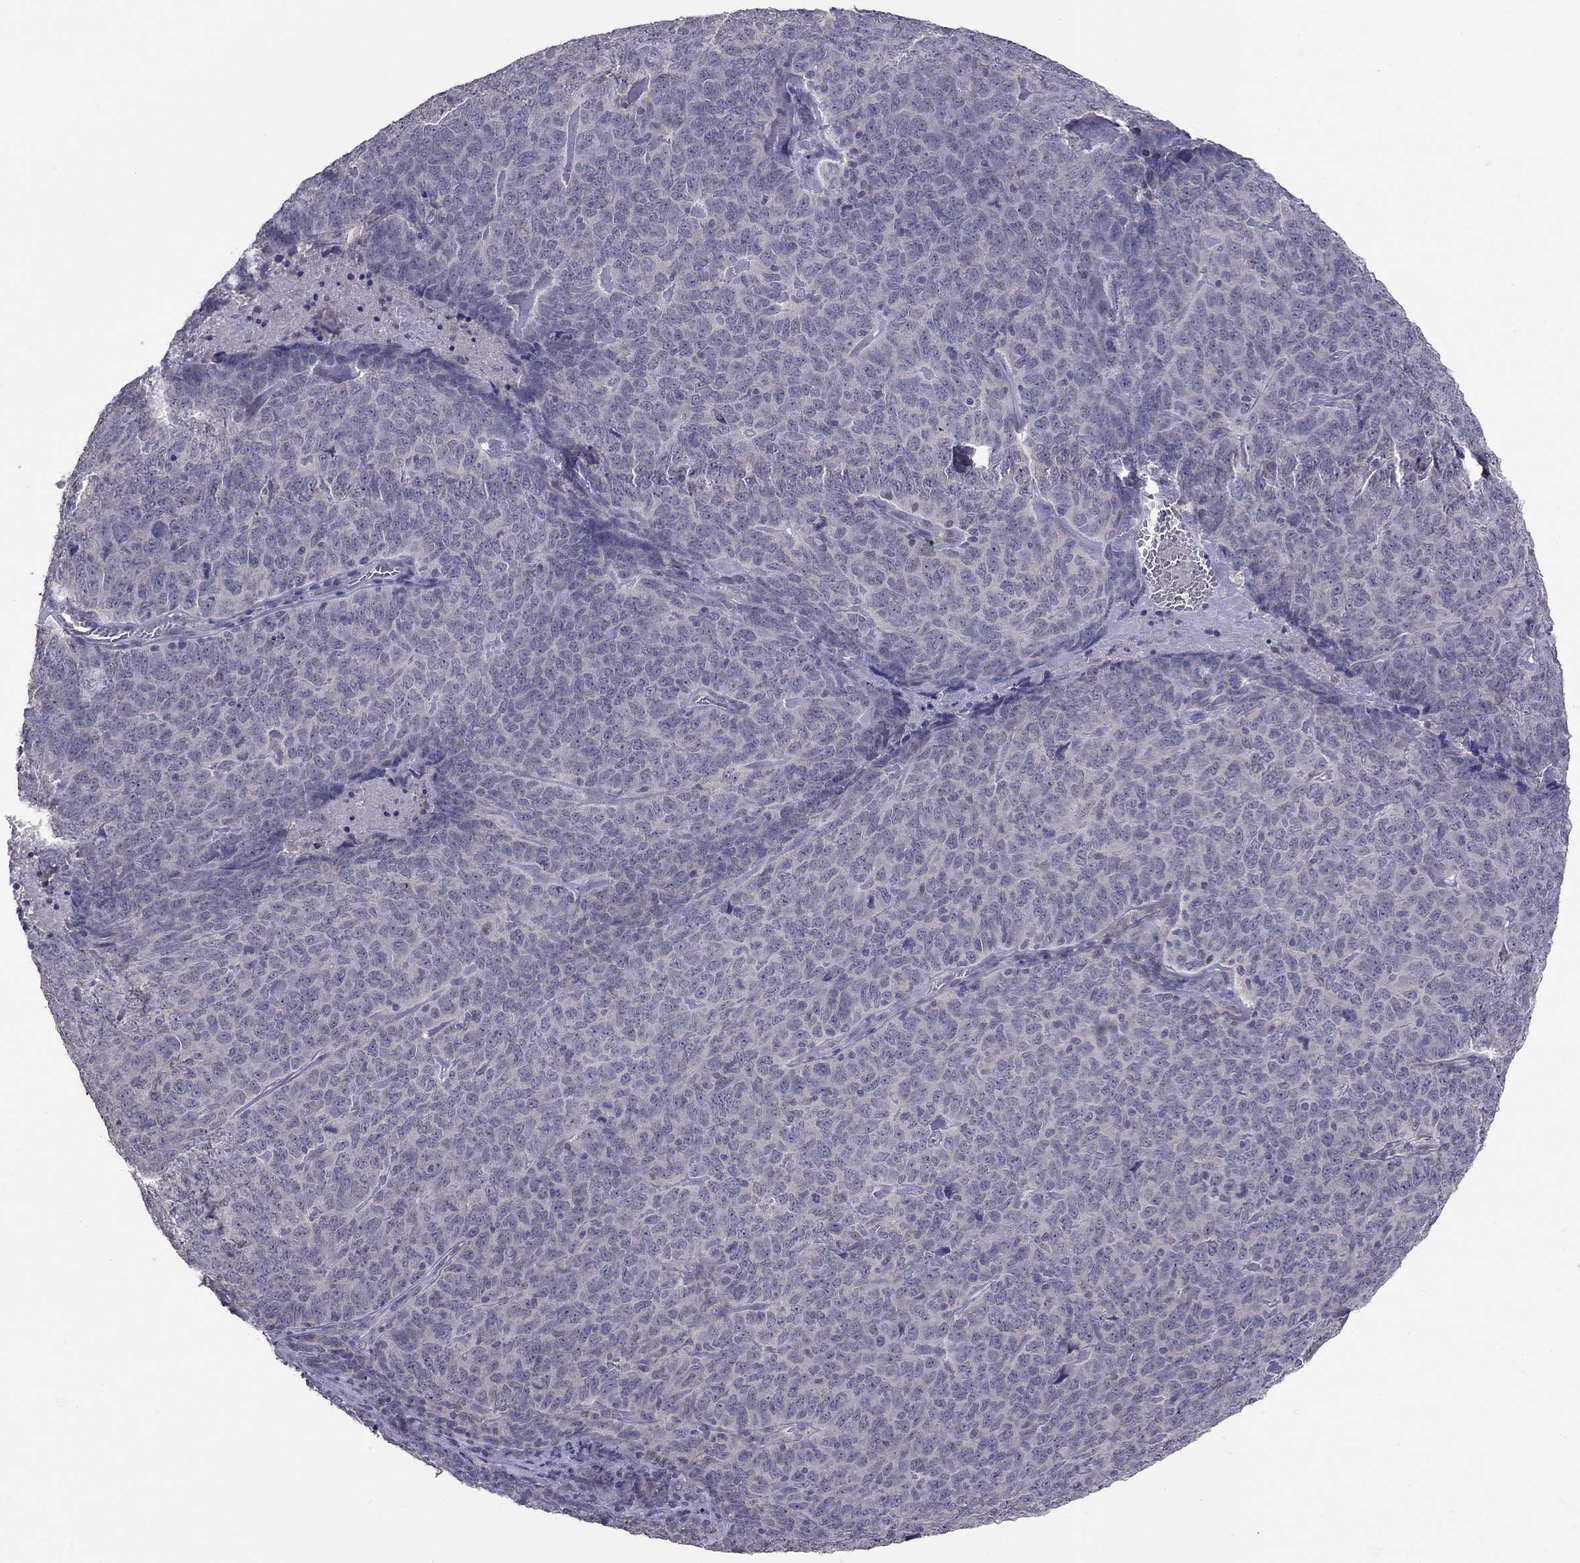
{"staining": {"intensity": "negative", "quantity": "none", "location": "none"}, "tissue": "skin cancer", "cell_type": "Tumor cells", "image_type": "cancer", "snomed": [{"axis": "morphology", "description": "Squamous cell carcinoma, NOS"}, {"axis": "topography", "description": "Skin"}, {"axis": "topography", "description": "Anal"}], "caption": "Tumor cells show no significant staining in skin cancer (squamous cell carcinoma). The staining is performed using DAB (3,3'-diaminobenzidine) brown chromogen with nuclei counter-stained in using hematoxylin.", "gene": "RTP5", "patient": {"sex": "female", "age": 51}}